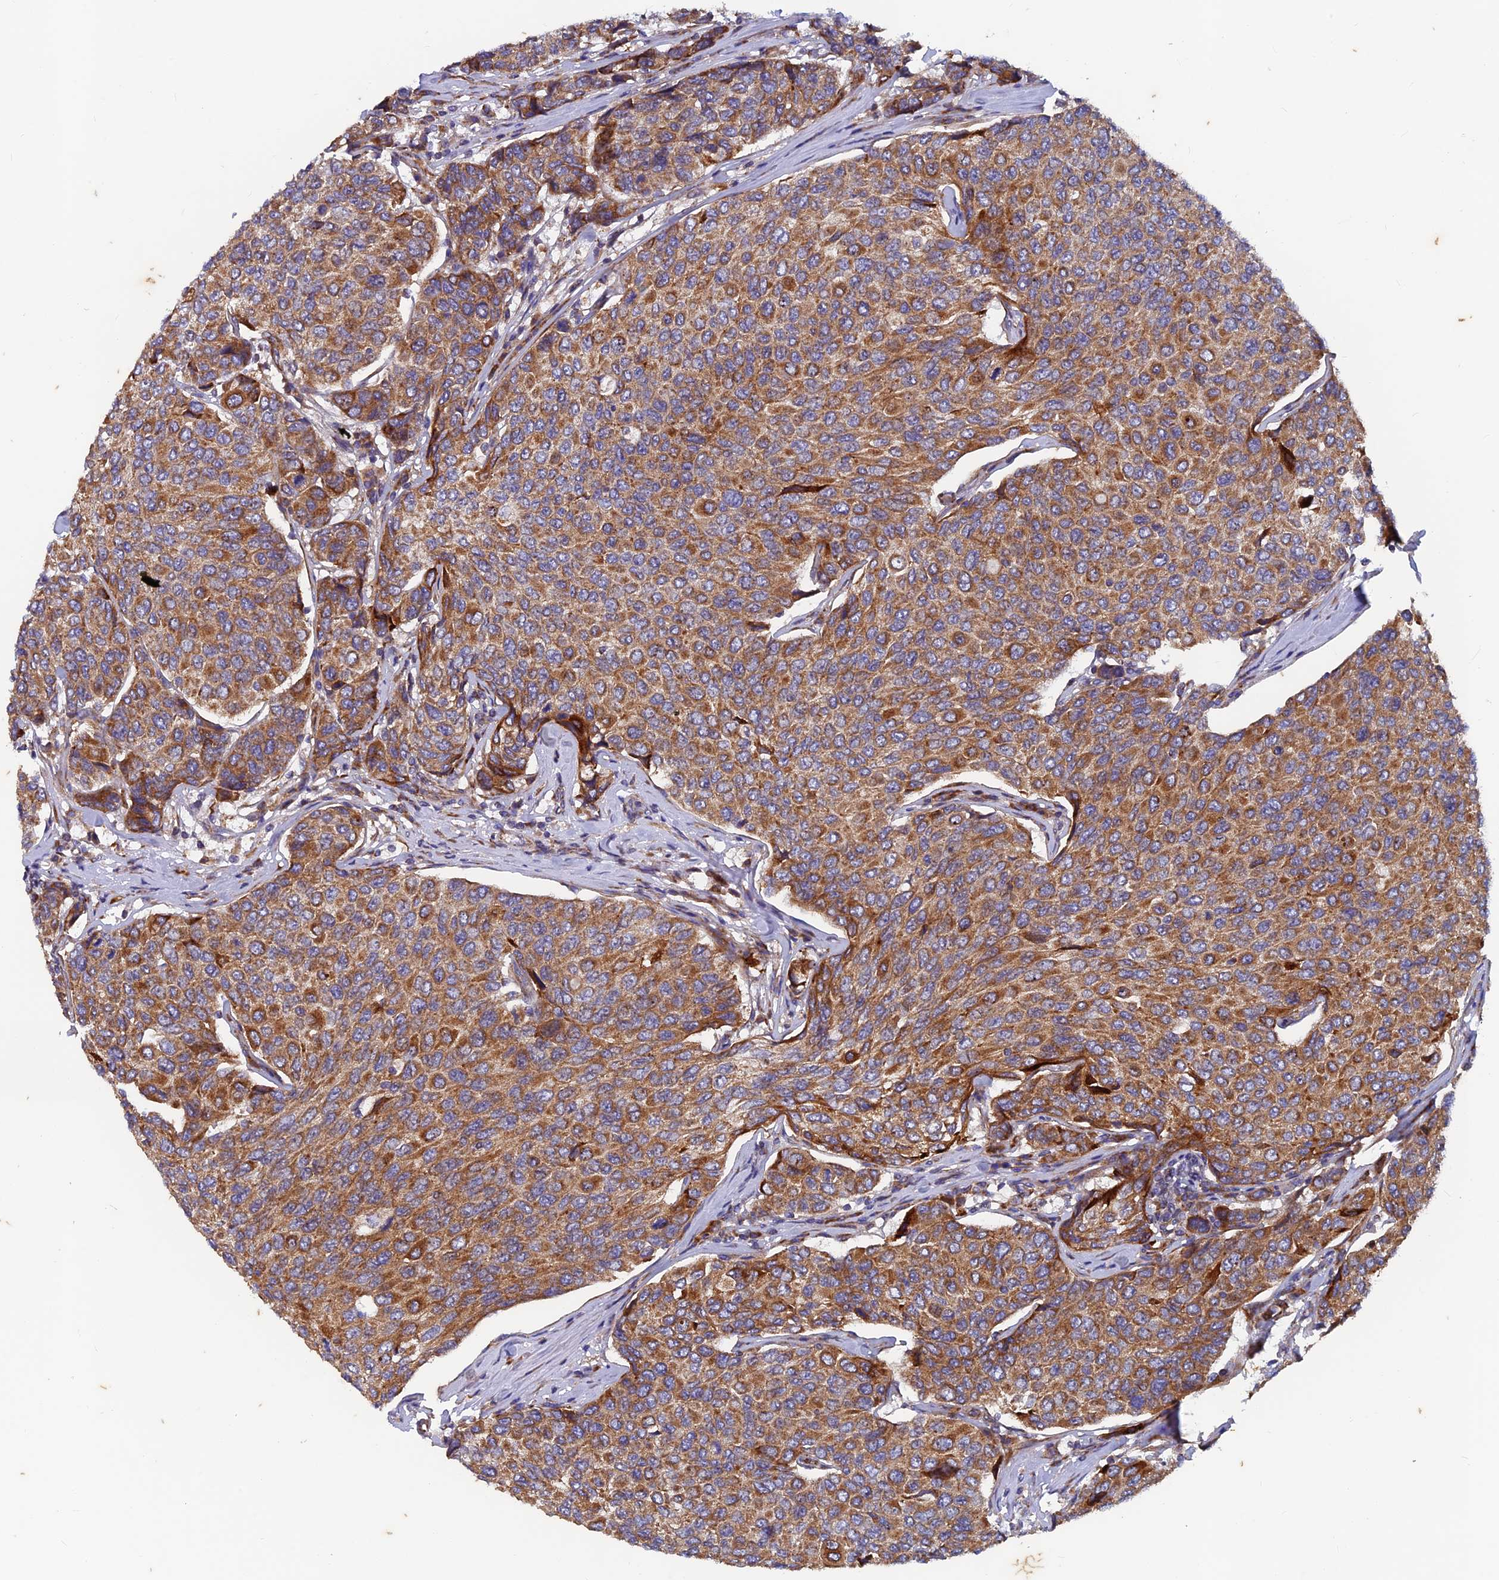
{"staining": {"intensity": "moderate", "quantity": ">75%", "location": "cytoplasmic/membranous"}, "tissue": "breast cancer", "cell_type": "Tumor cells", "image_type": "cancer", "snomed": [{"axis": "morphology", "description": "Duct carcinoma"}, {"axis": "topography", "description": "Breast"}], "caption": "The micrograph exhibits immunohistochemical staining of infiltrating ductal carcinoma (breast). There is moderate cytoplasmic/membranous positivity is appreciated in about >75% of tumor cells. Immunohistochemistry stains the protein of interest in brown and the nuclei are stained blue.", "gene": "AP4S1", "patient": {"sex": "female", "age": 55}}